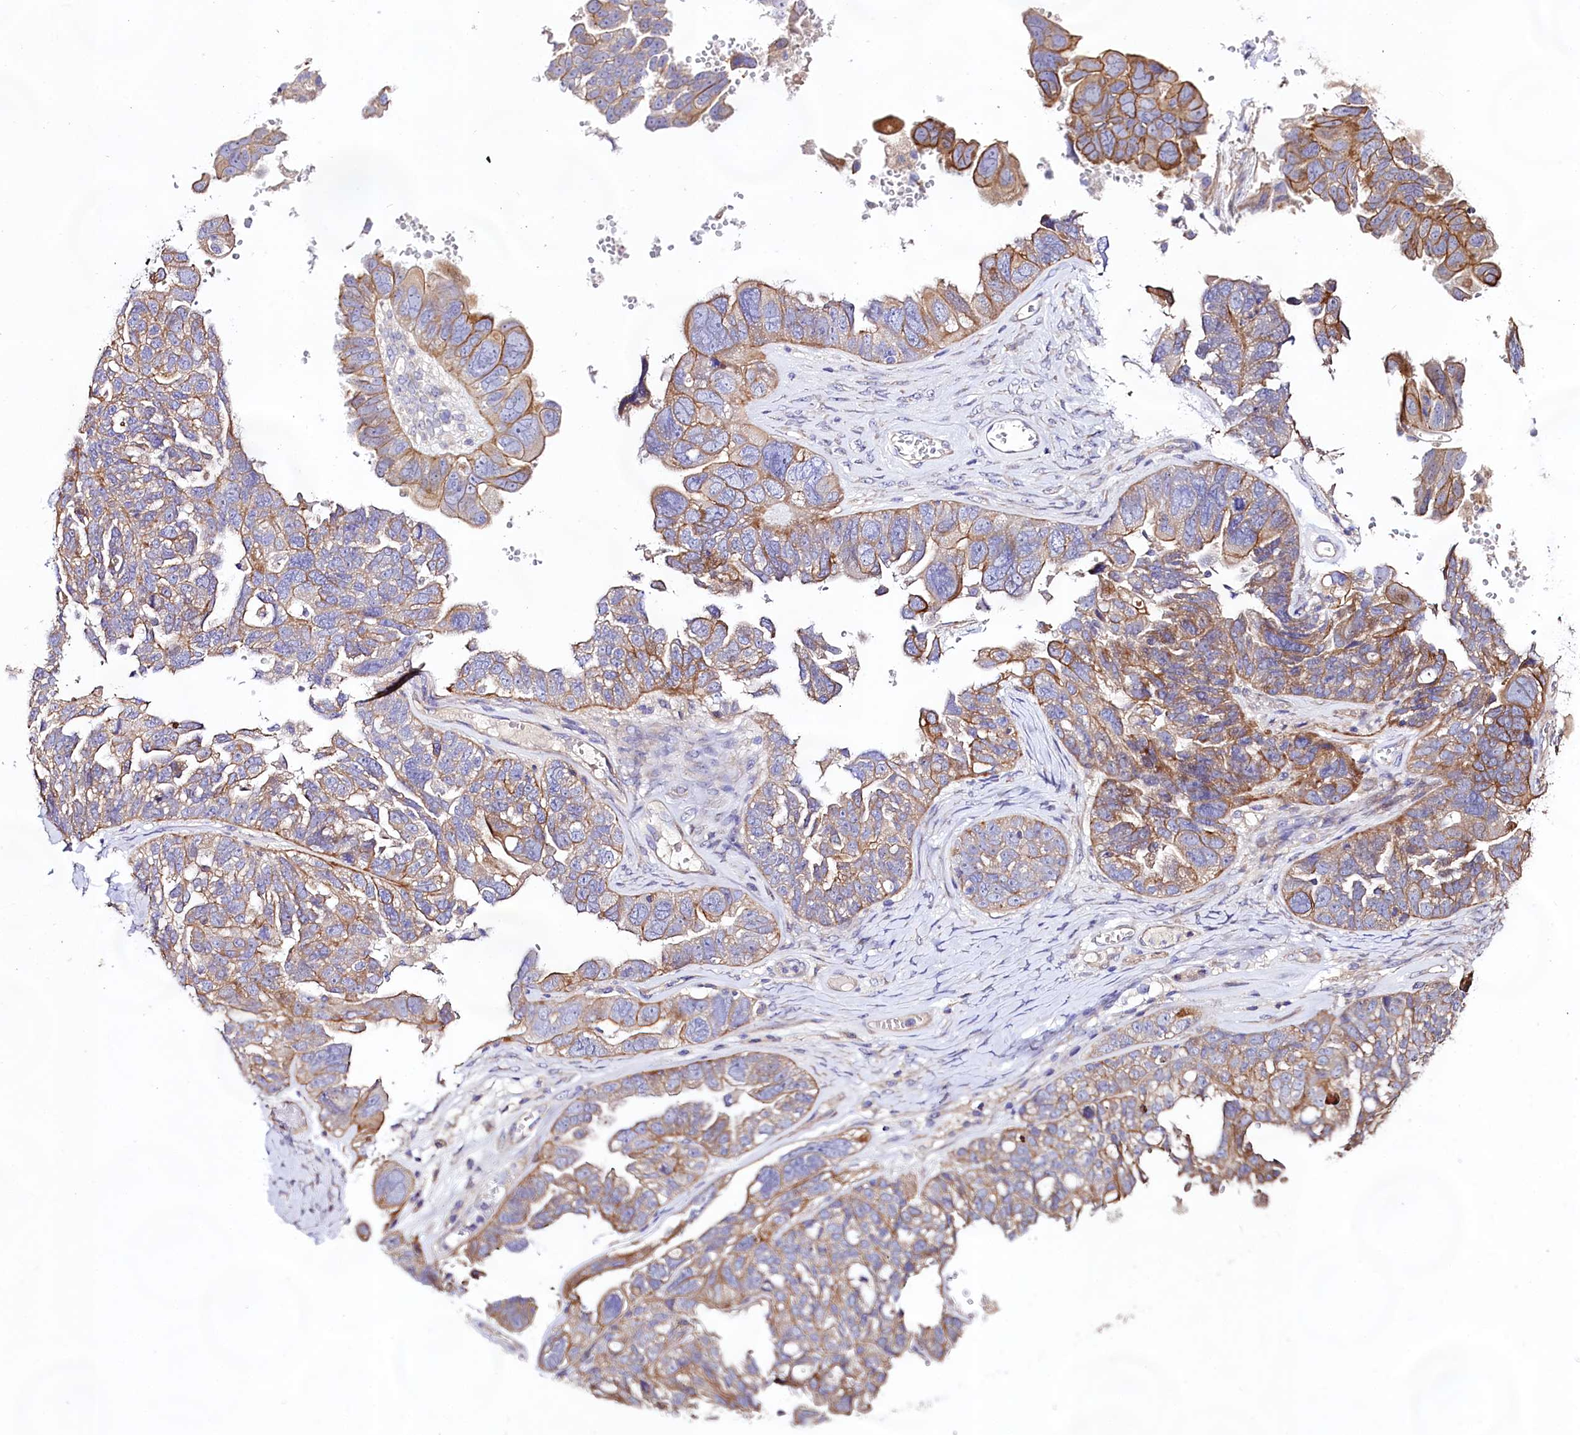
{"staining": {"intensity": "moderate", "quantity": "25%-75%", "location": "cytoplasmic/membranous"}, "tissue": "ovarian cancer", "cell_type": "Tumor cells", "image_type": "cancer", "snomed": [{"axis": "morphology", "description": "Cystadenocarcinoma, serous, NOS"}, {"axis": "topography", "description": "Ovary"}], "caption": "Ovarian cancer (serous cystadenocarcinoma) stained with a protein marker shows moderate staining in tumor cells.", "gene": "VPS11", "patient": {"sex": "female", "age": 79}}